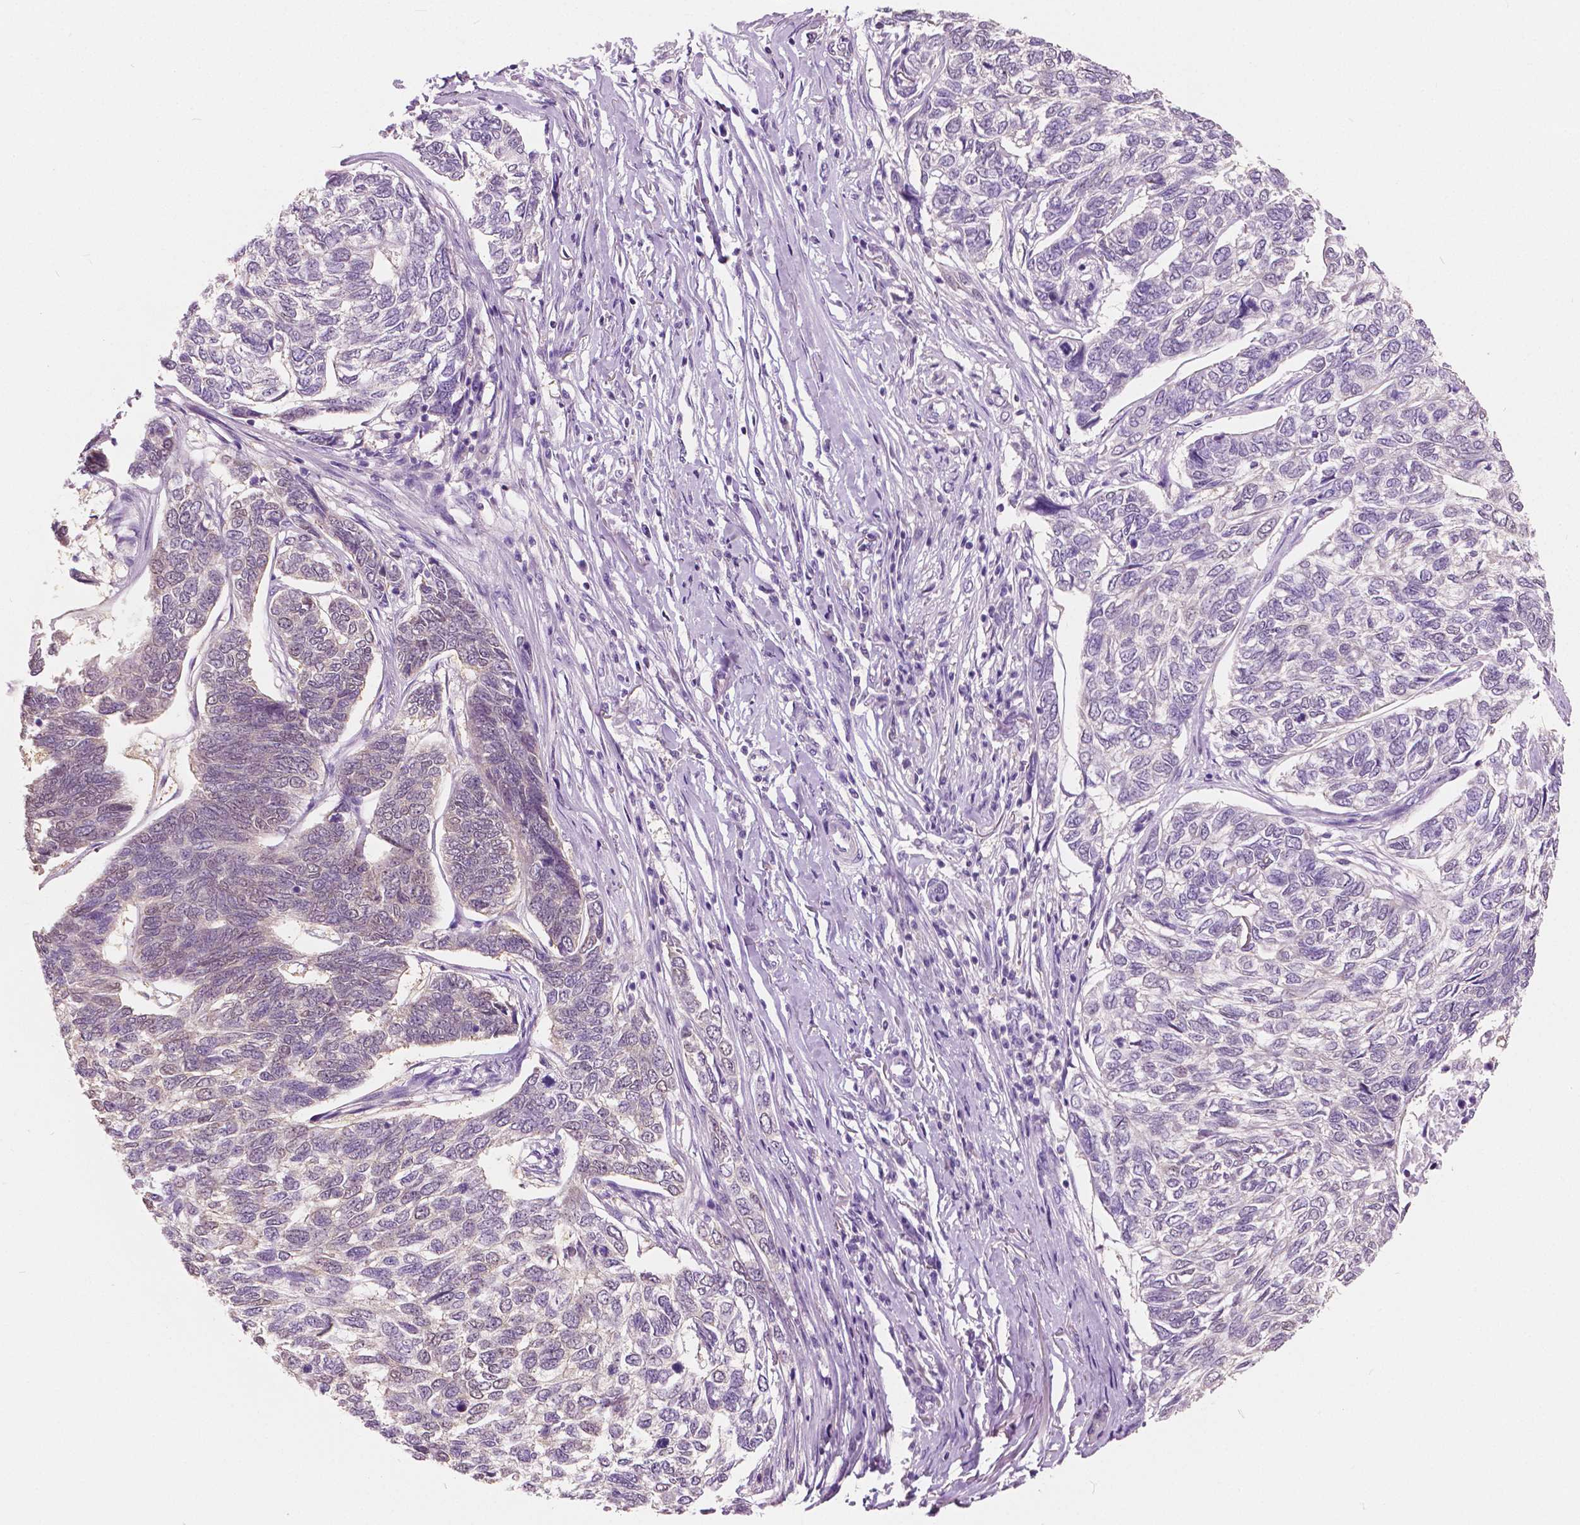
{"staining": {"intensity": "negative", "quantity": "none", "location": "none"}, "tissue": "skin cancer", "cell_type": "Tumor cells", "image_type": "cancer", "snomed": [{"axis": "morphology", "description": "Basal cell carcinoma"}, {"axis": "topography", "description": "Skin"}], "caption": "Micrograph shows no significant protein positivity in tumor cells of basal cell carcinoma (skin). The staining is performed using DAB (3,3'-diaminobenzidine) brown chromogen with nuclei counter-stained in using hematoxylin.", "gene": "TKFC", "patient": {"sex": "female", "age": 65}}